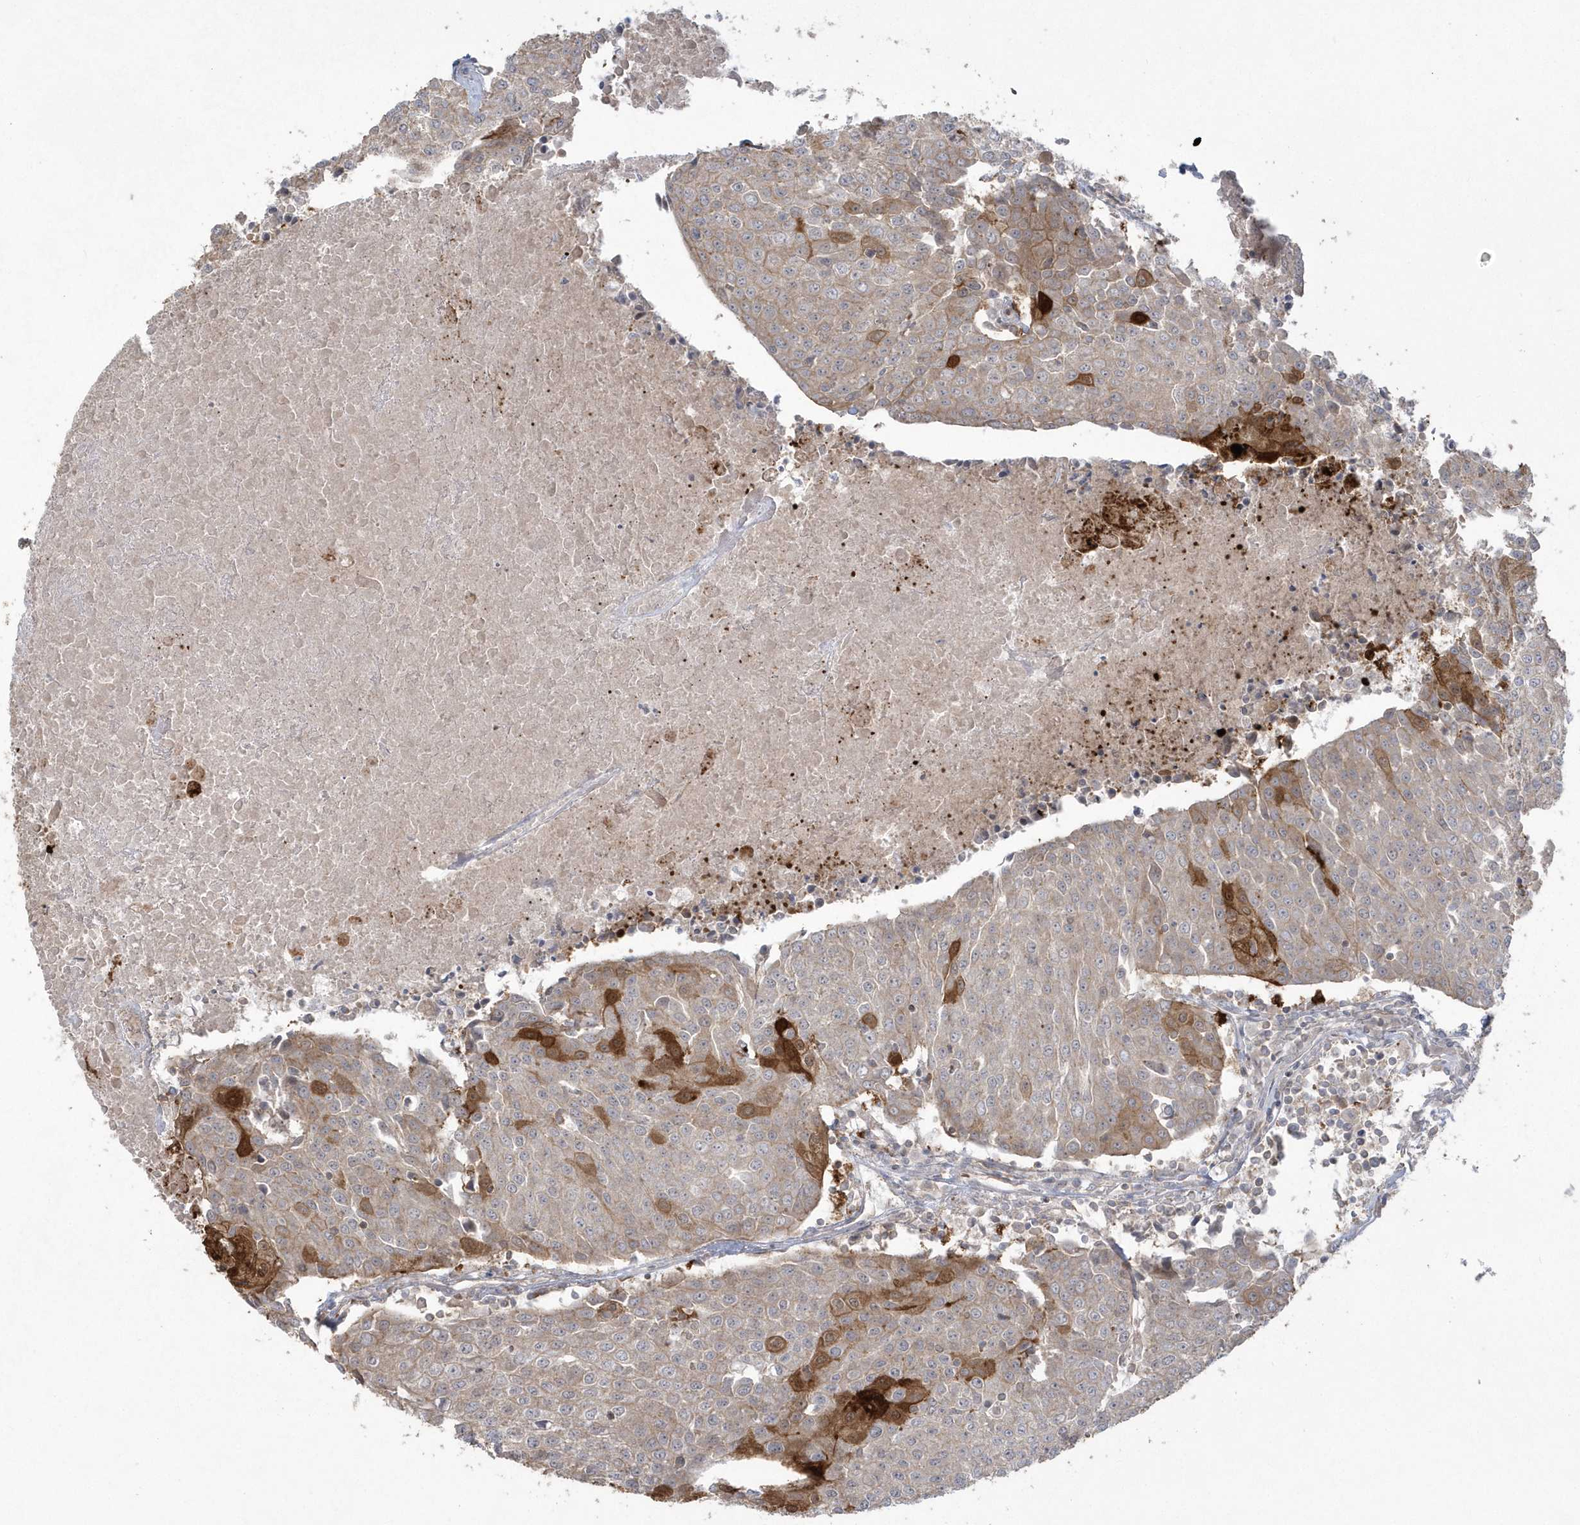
{"staining": {"intensity": "strong", "quantity": "<25%", "location": "cytoplasmic/membranous"}, "tissue": "urothelial cancer", "cell_type": "Tumor cells", "image_type": "cancer", "snomed": [{"axis": "morphology", "description": "Urothelial carcinoma, High grade"}, {"axis": "topography", "description": "Urinary bladder"}], "caption": "About <25% of tumor cells in human urothelial cancer demonstrate strong cytoplasmic/membranous protein expression as visualized by brown immunohistochemical staining.", "gene": "ARMC8", "patient": {"sex": "female", "age": 85}}